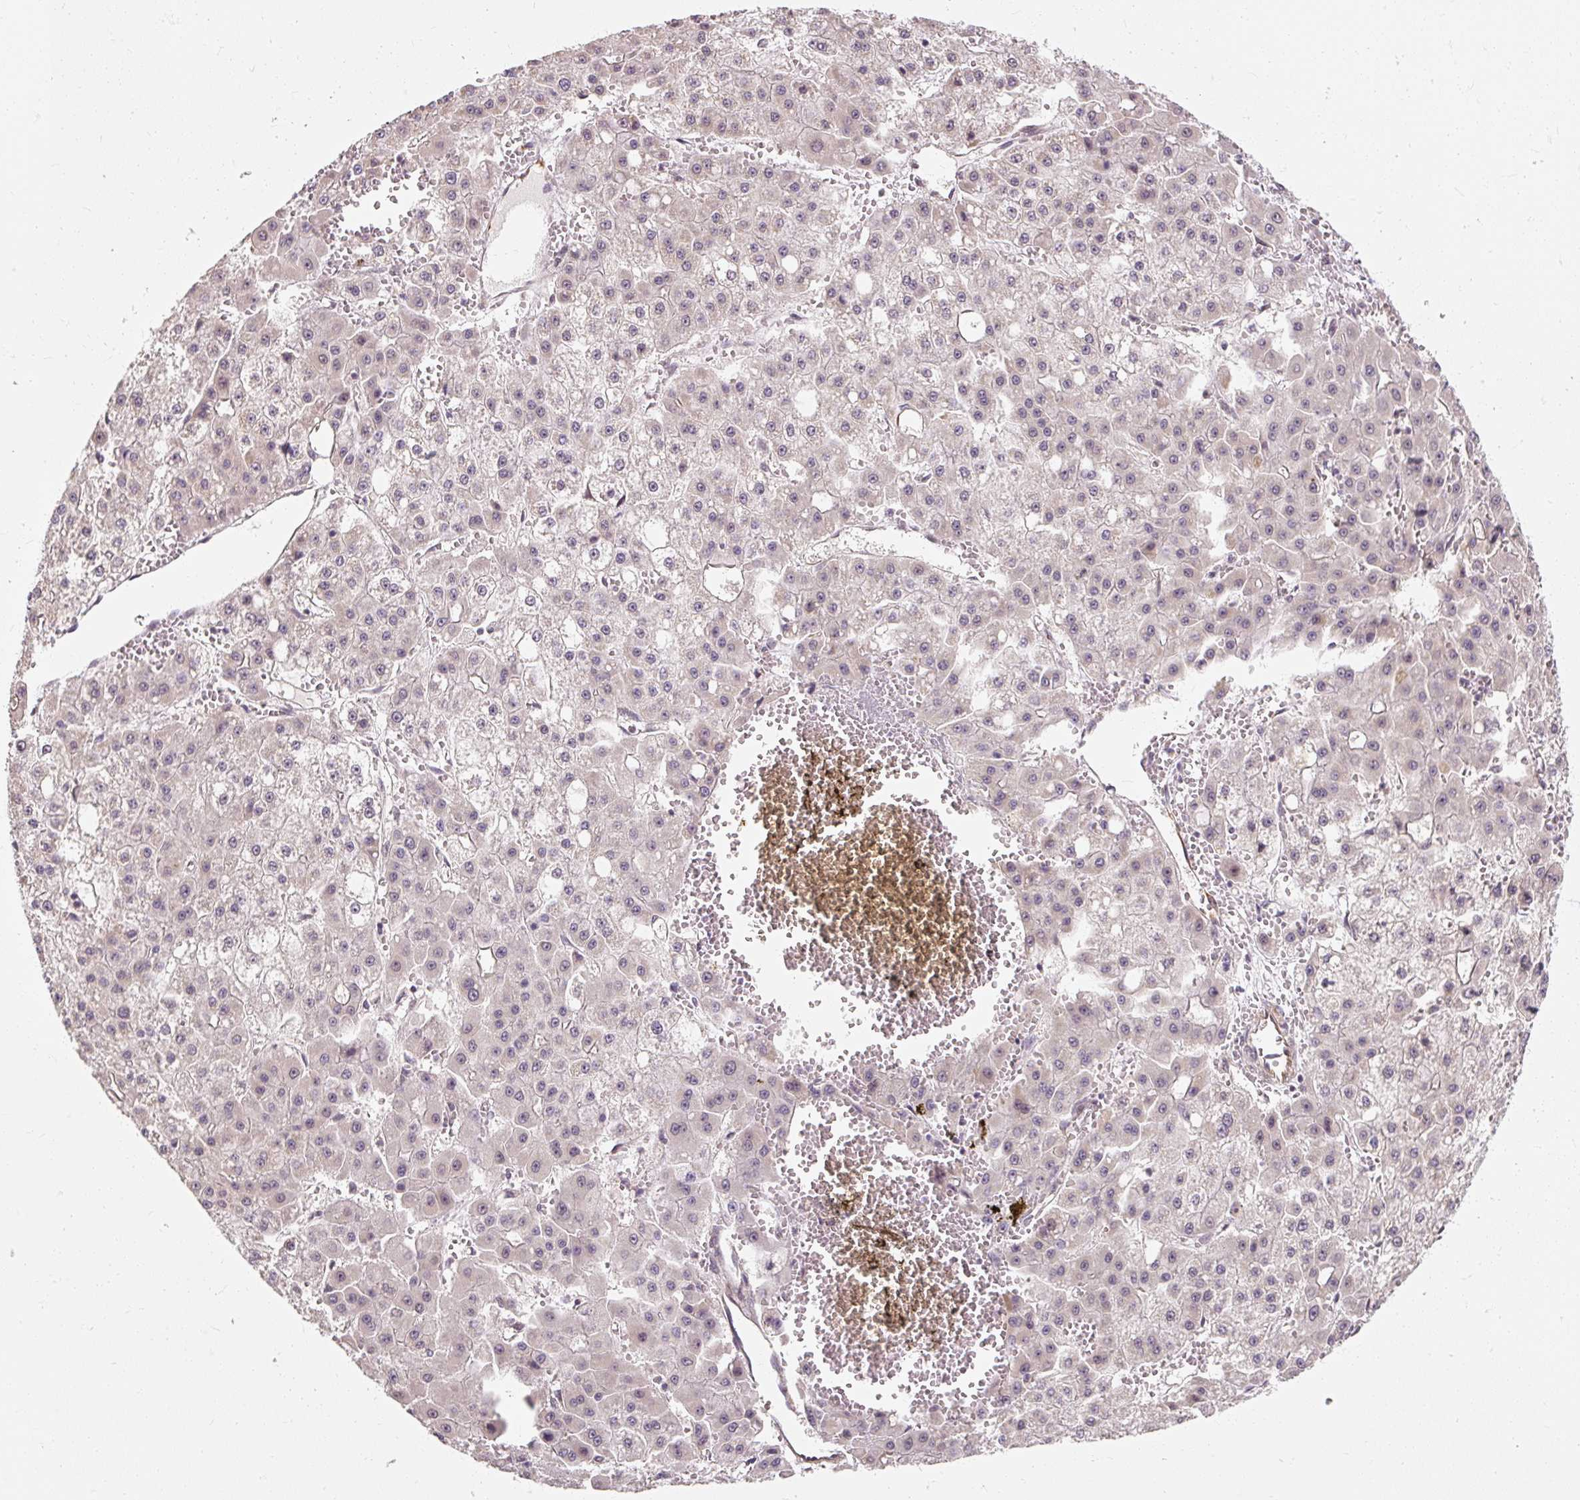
{"staining": {"intensity": "weak", "quantity": "<25%", "location": "cytoplasmic/membranous"}, "tissue": "liver cancer", "cell_type": "Tumor cells", "image_type": "cancer", "snomed": [{"axis": "morphology", "description": "Carcinoma, Hepatocellular, NOS"}, {"axis": "topography", "description": "Liver"}], "caption": "Hepatocellular carcinoma (liver) was stained to show a protein in brown. There is no significant expression in tumor cells. (Immunohistochemistry, brightfield microscopy, high magnification).", "gene": "RB1CC1", "patient": {"sex": "male", "age": 47}}